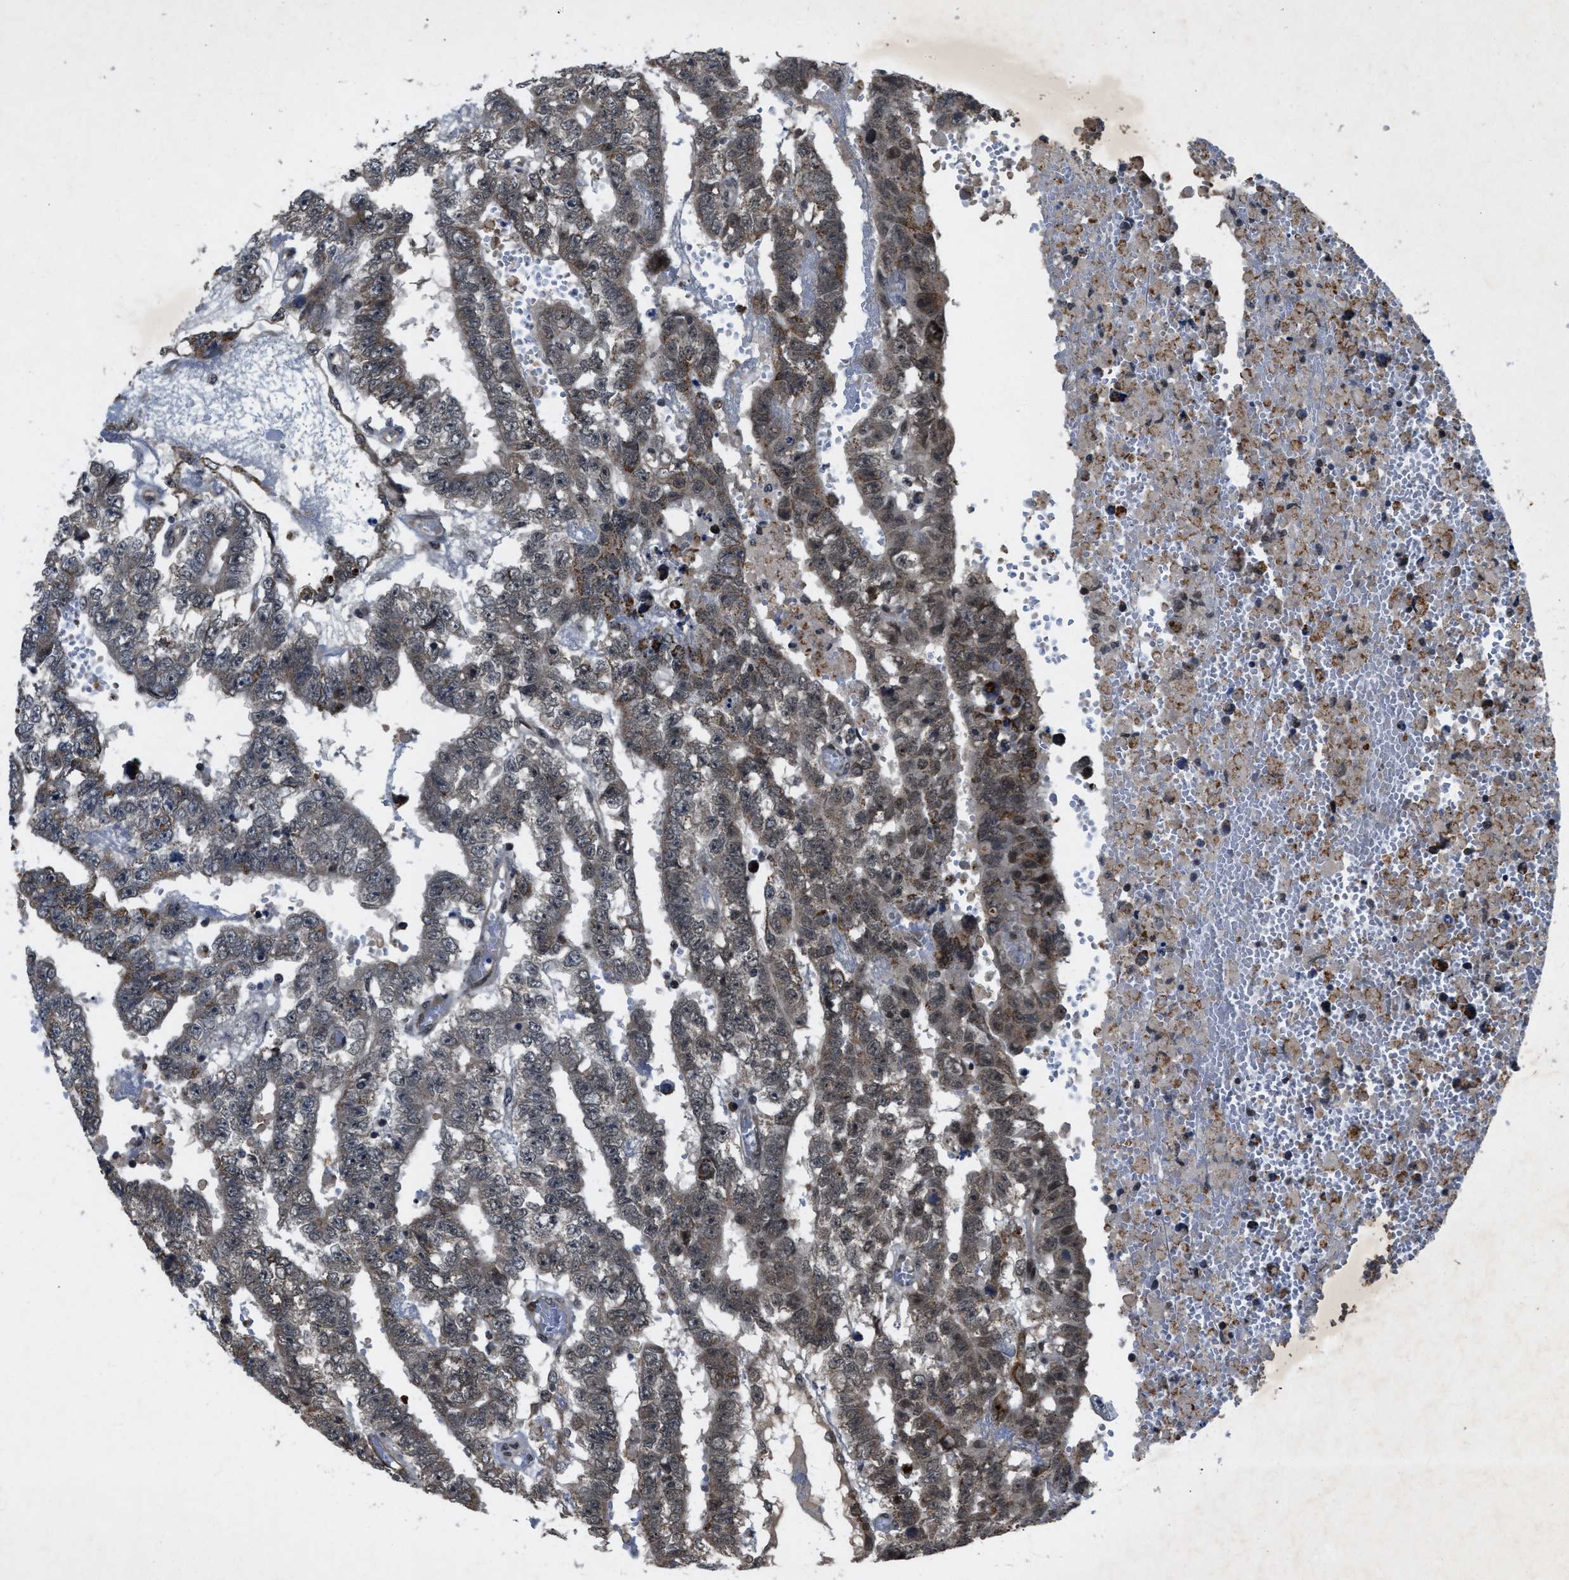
{"staining": {"intensity": "weak", "quantity": "25%-75%", "location": "nuclear"}, "tissue": "testis cancer", "cell_type": "Tumor cells", "image_type": "cancer", "snomed": [{"axis": "morphology", "description": "Carcinoma, Embryonal, NOS"}, {"axis": "topography", "description": "Testis"}], "caption": "Embryonal carcinoma (testis) stained with DAB (3,3'-diaminobenzidine) immunohistochemistry (IHC) shows low levels of weak nuclear positivity in about 25%-75% of tumor cells. The protein of interest is stained brown, and the nuclei are stained in blue (DAB IHC with brightfield microscopy, high magnification).", "gene": "ZNHIT1", "patient": {"sex": "male", "age": 25}}